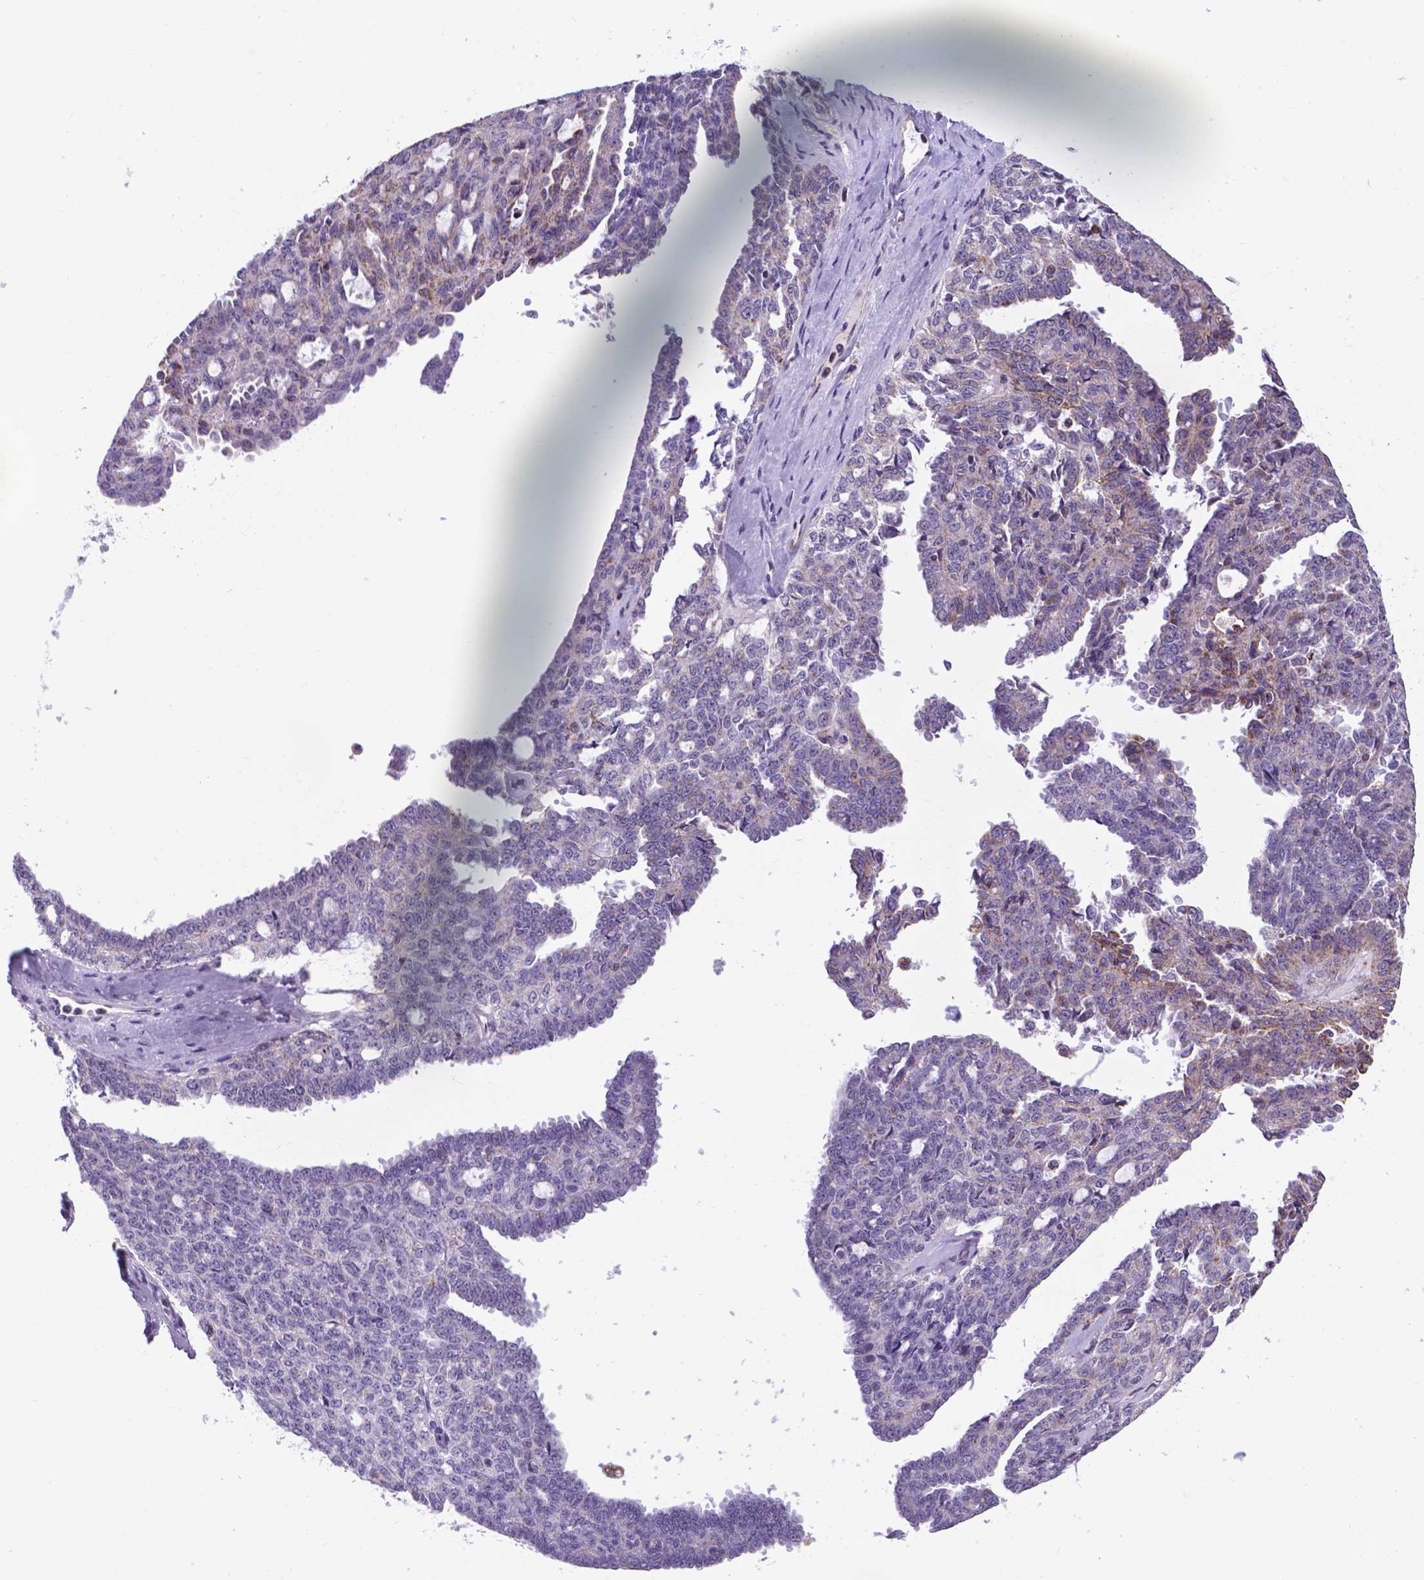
{"staining": {"intensity": "negative", "quantity": "none", "location": "none"}, "tissue": "ovarian cancer", "cell_type": "Tumor cells", "image_type": "cancer", "snomed": [{"axis": "morphology", "description": "Cystadenocarcinoma, serous, NOS"}, {"axis": "topography", "description": "Ovary"}], "caption": "Ovarian cancer was stained to show a protein in brown. There is no significant positivity in tumor cells.", "gene": "POU3F3", "patient": {"sex": "female", "age": 71}}